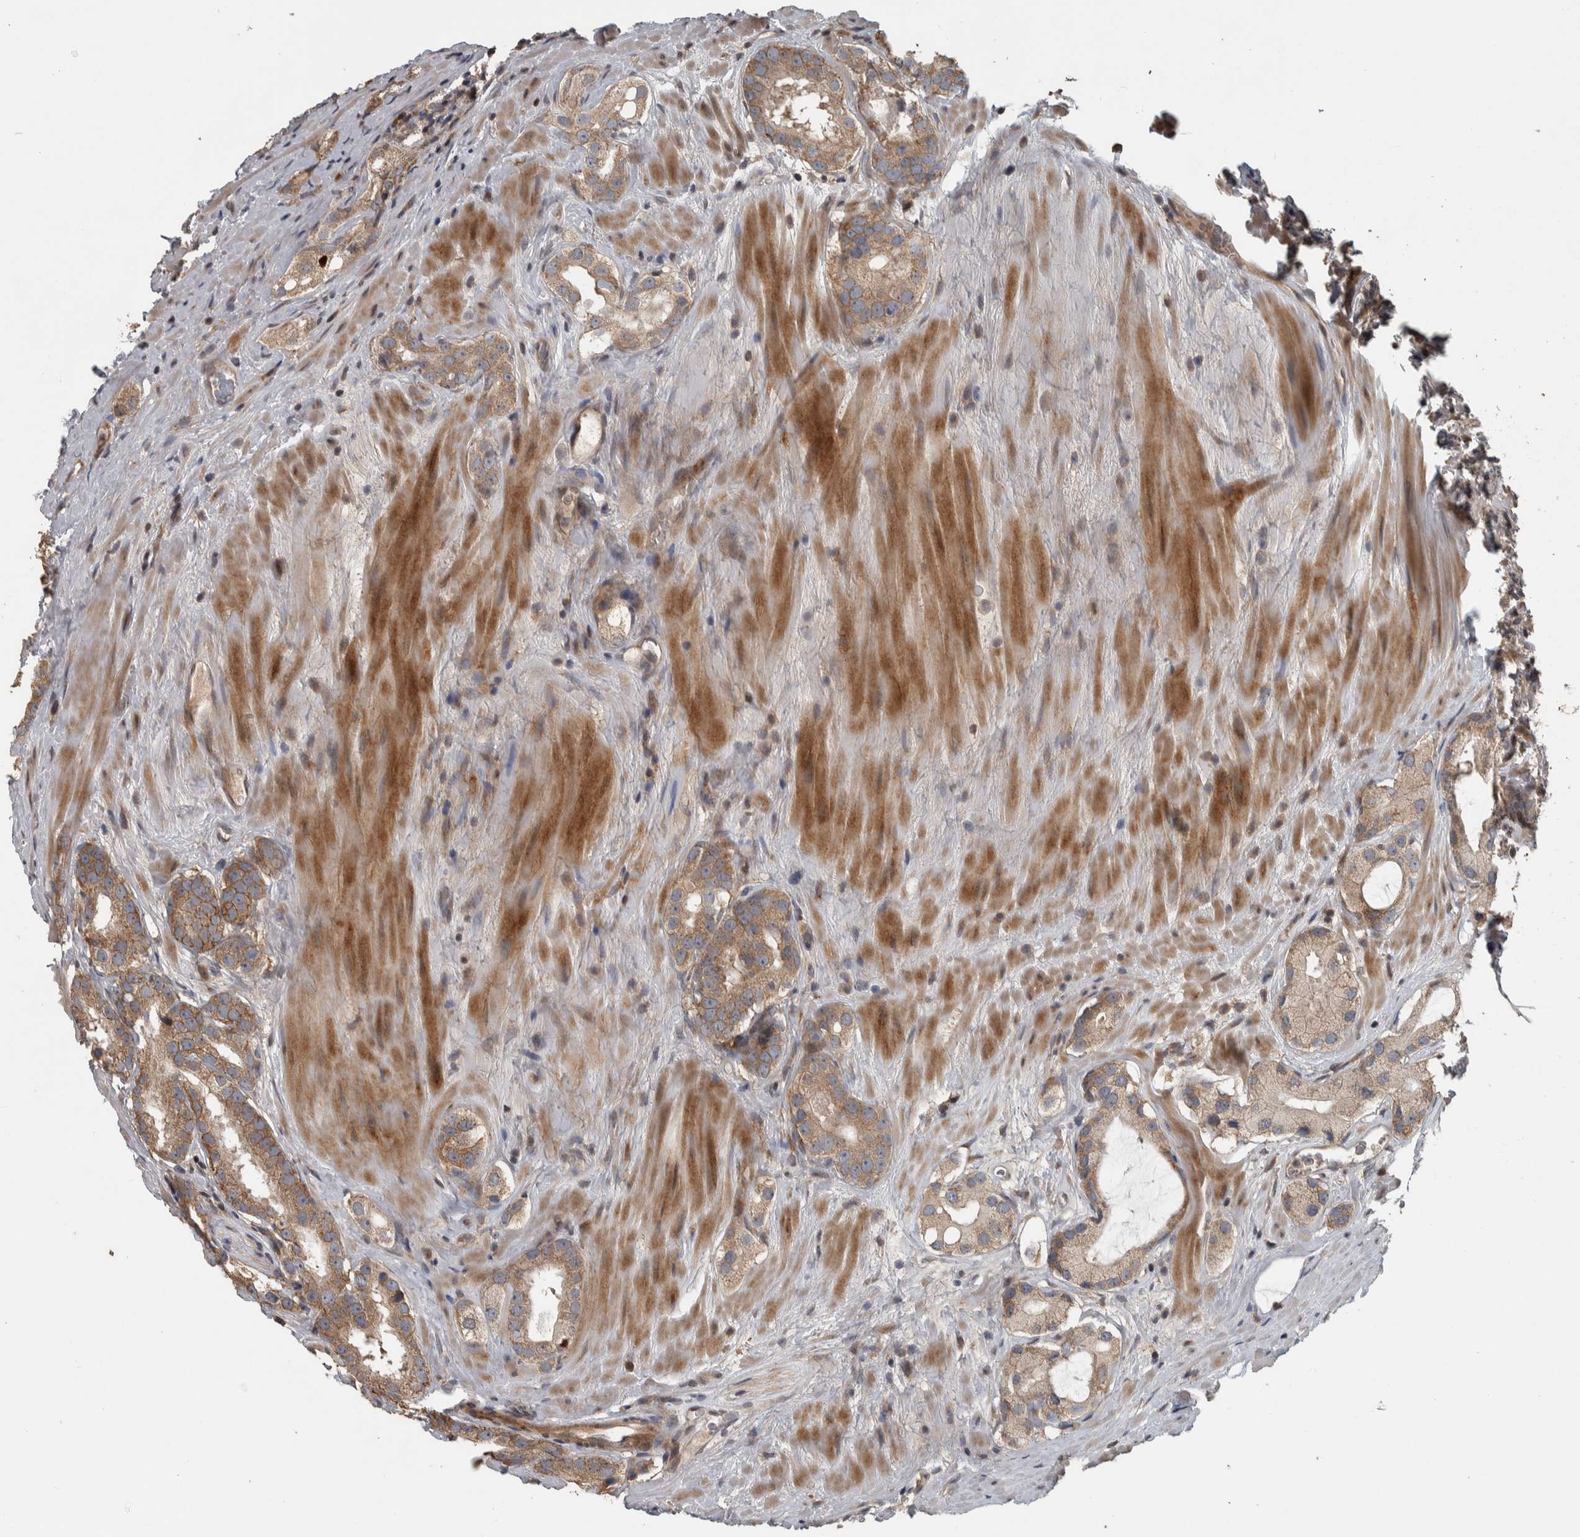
{"staining": {"intensity": "moderate", "quantity": ">75%", "location": "cytoplasmic/membranous"}, "tissue": "prostate cancer", "cell_type": "Tumor cells", "image_type": "cancer", "snomed": [{"axis": "morphology", "description": "Adenocarcinoma, High grade"}, {"axis": "topography", "description": "Prostate"}], "caption": "Tumor cells reveal moderate cytoplasmic/membranous staining in approximately >75% of cells in adenocarcinoma (high-grade) (prostate).", "gene": "ERAL1", "patient": {"sex": "male", "age": 63}}